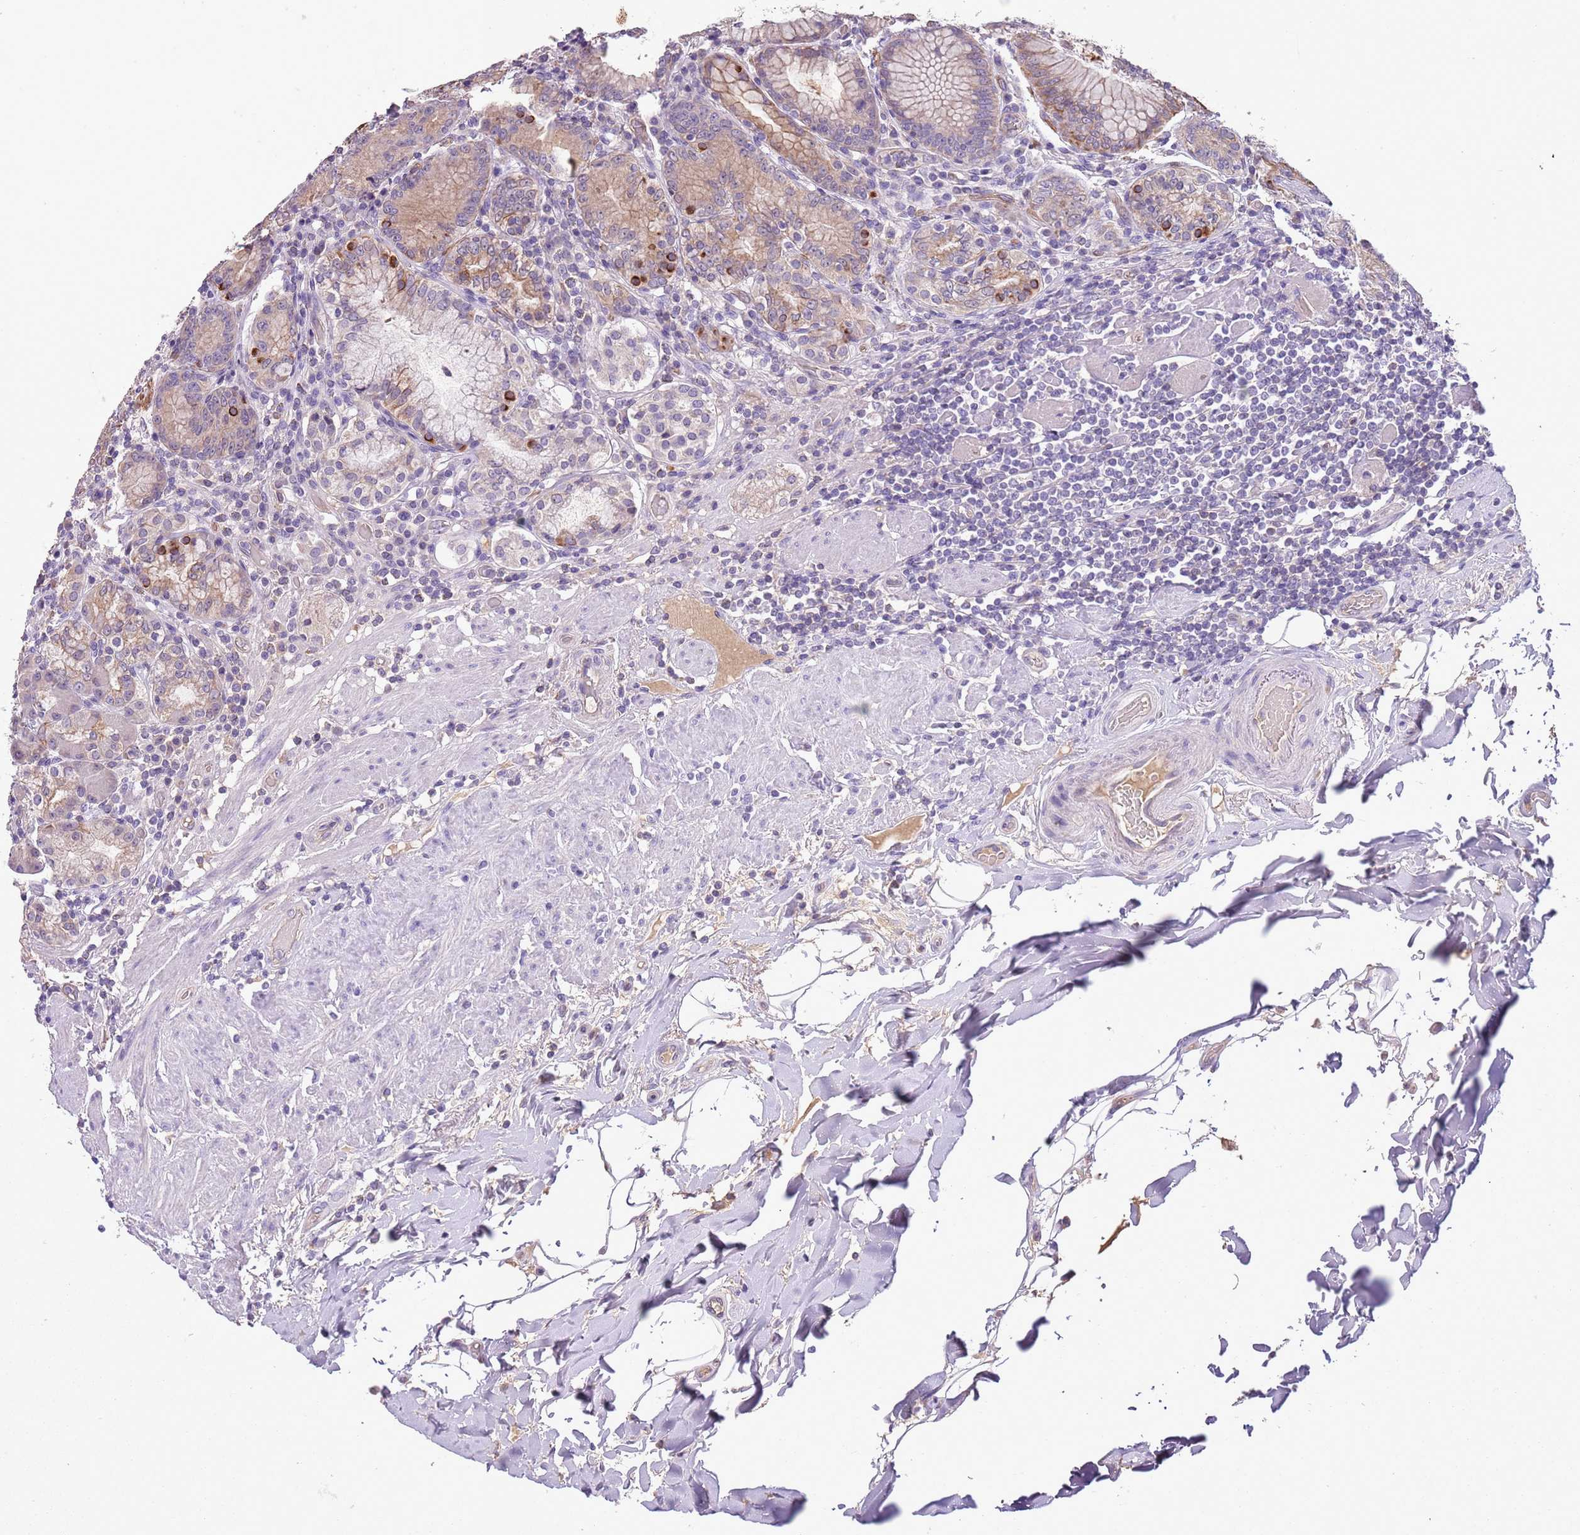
{"staining": {"intensity": "strong", "quantity": "25%-75%", "location": "cytoplasmic/membranous"}, "tissue": "stomach", "cell_type": "Glandular cells", "image_type": "normal", "snomed": [{"axis": "morphology", "description": "Normal tissue, NOS"}, {"axis": "topography", "description": "Stomach, upper"}, {"axis": "topography", "description": "Stomach, lower"}], "caption": "Stomach was stained to show a protein in brown. There is high levels of strong cytoplasmic/membranous expression in approximately 25%-75% of glandular cells. The protein is stained brown, and the nuclei are stained in blue (DAB (3,3'-diaminobenzidine) IHC with brightfield microscopy, high magnification).", "gene": "HES3", "patient": {"sex": "female", "age": 76}}